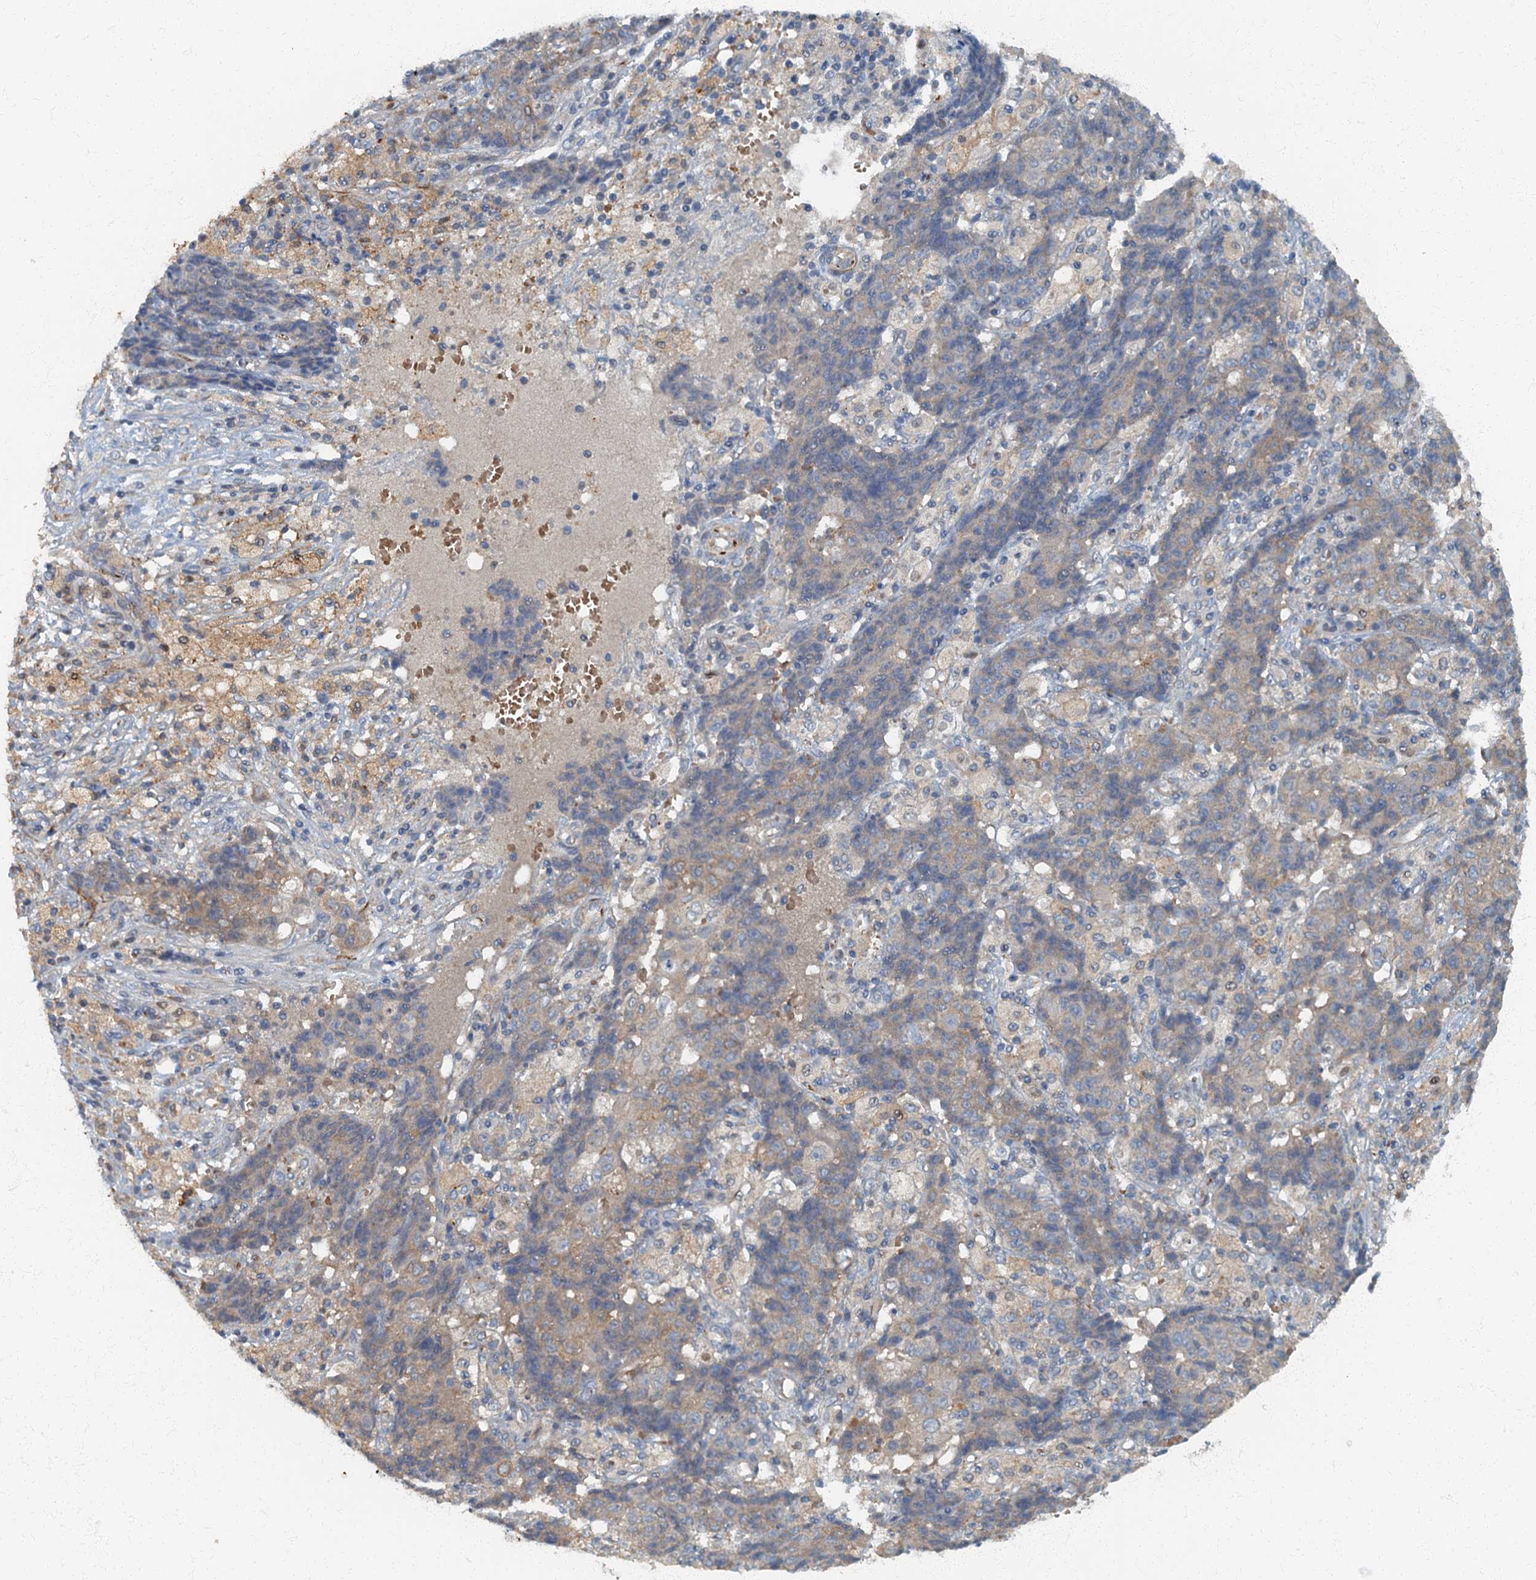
{"staining": {"intensity": "negative", "quantity": "none", "location": "none"}, "tissue": "ovarian cancer", "cell_type": "Tumor cells", "image_type": "cancer", "snomed": [{"axis": "morphology", "description": "Carcinoma, endometroid"}, {"axis": "topography", "description": "Ovary"}], "caption": "Immunohistochemistry (IHC) image of human ovarian cancer (endometroid carcinoma) stained for a protein (brown), which shows no positivity in tumor cells.", "gene": "ARL11", "patient": {"sex": "female", "age": 42}}